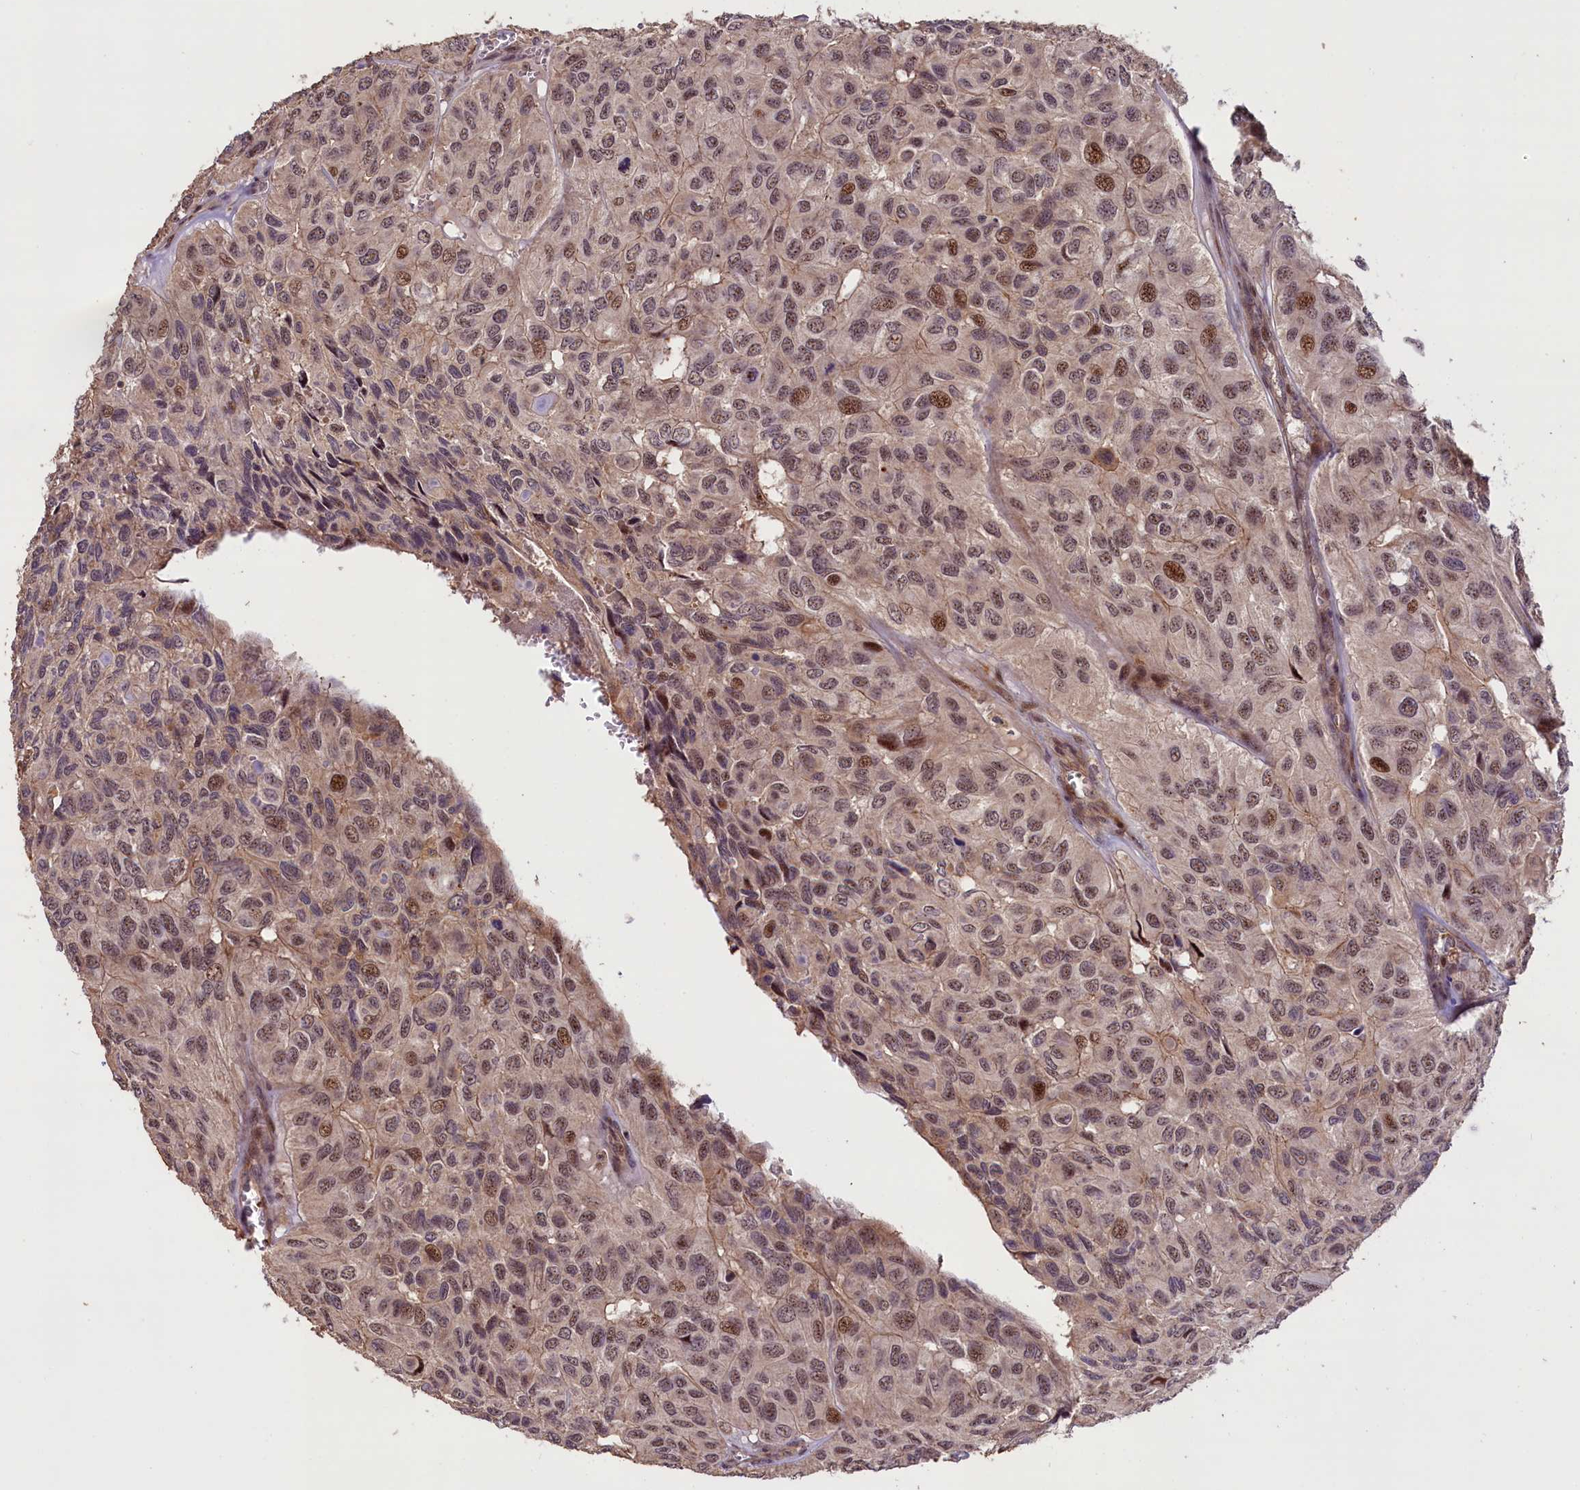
{"staining": {"intensity": "moderate", "quantity": ">75%", "location": "nuclear"}, "tissue": "head and neck cancer", "cell_type": "Tumor cells", "image_type": "cancer", "snomed": [{"axis": "morphology", "description": "Adenocarcinoma, NOS"}, {"axis": "topography", "description": "Salivary gland, NOS"}, {"axis": "topography", "description": "Head-Neck"}], "caption": "Head and neck cancer (adenocarcinoma) was stained to show a protein in brown. There is medium levels of moderate nuclear staining in approximately >75% of tumor cells. (DAB = brown stain, brightfield microscopy at high magnification).", "gene": "FUZ", "patient": {"sex": "female", "age": 76}}